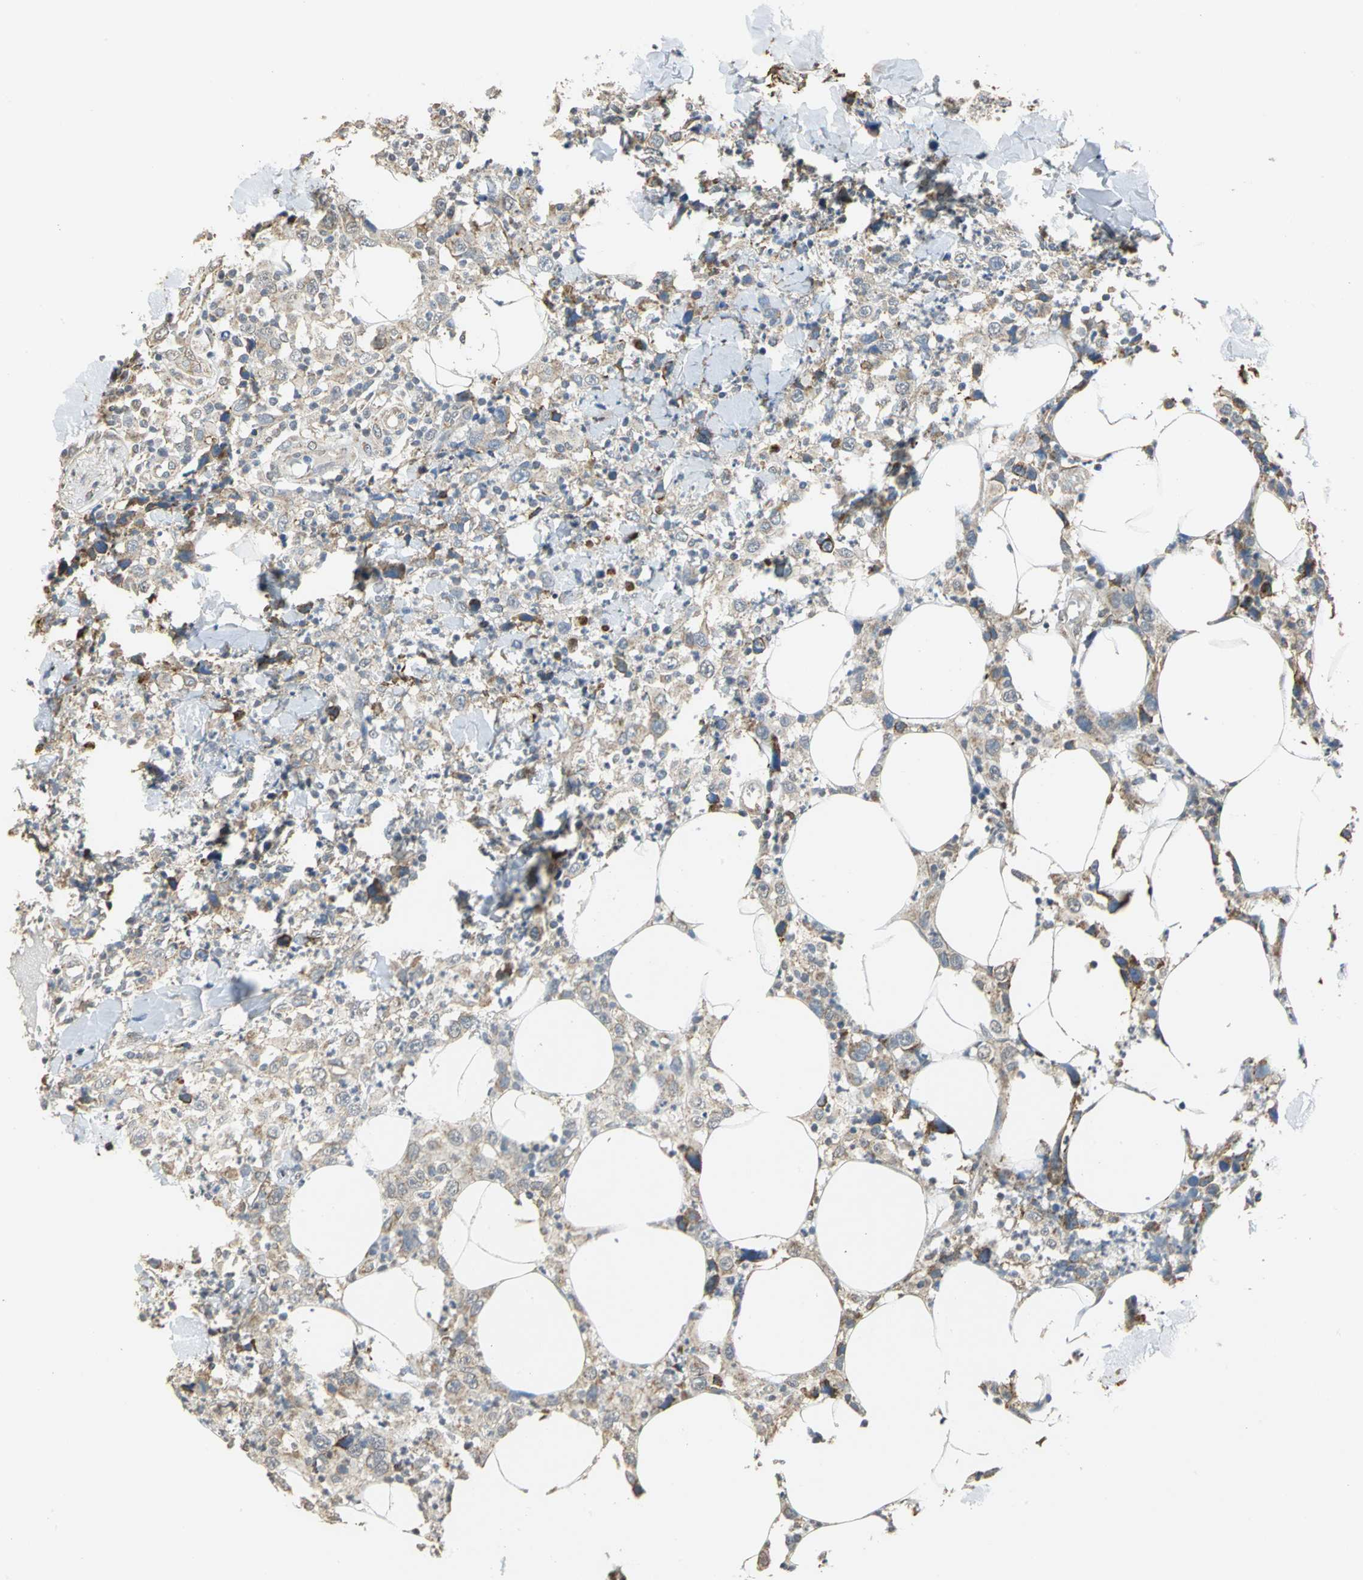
{"staining": {"intensity": "weak", "quantity": ">75%", "location": "cytoplasmic/membranous"}, "tissue": "thyroid cancer", "cell_type": "Tumor cells", "image_type": "cancer", "snomed": [{"axis": "morphology", "description": "Carcinoma, NOS"}, {"axis": "topography", "description": "Thyroid gland"}], "caption": "Approximately >75% of tumor cells in human thyroid cancer (carcinoma) show weak cytoplasmic/membranous protein positivity as visualized by brown immunohistochemical staining.", "gene": "NDUFB5", "patient": {"sex": "female", "age": 77}}